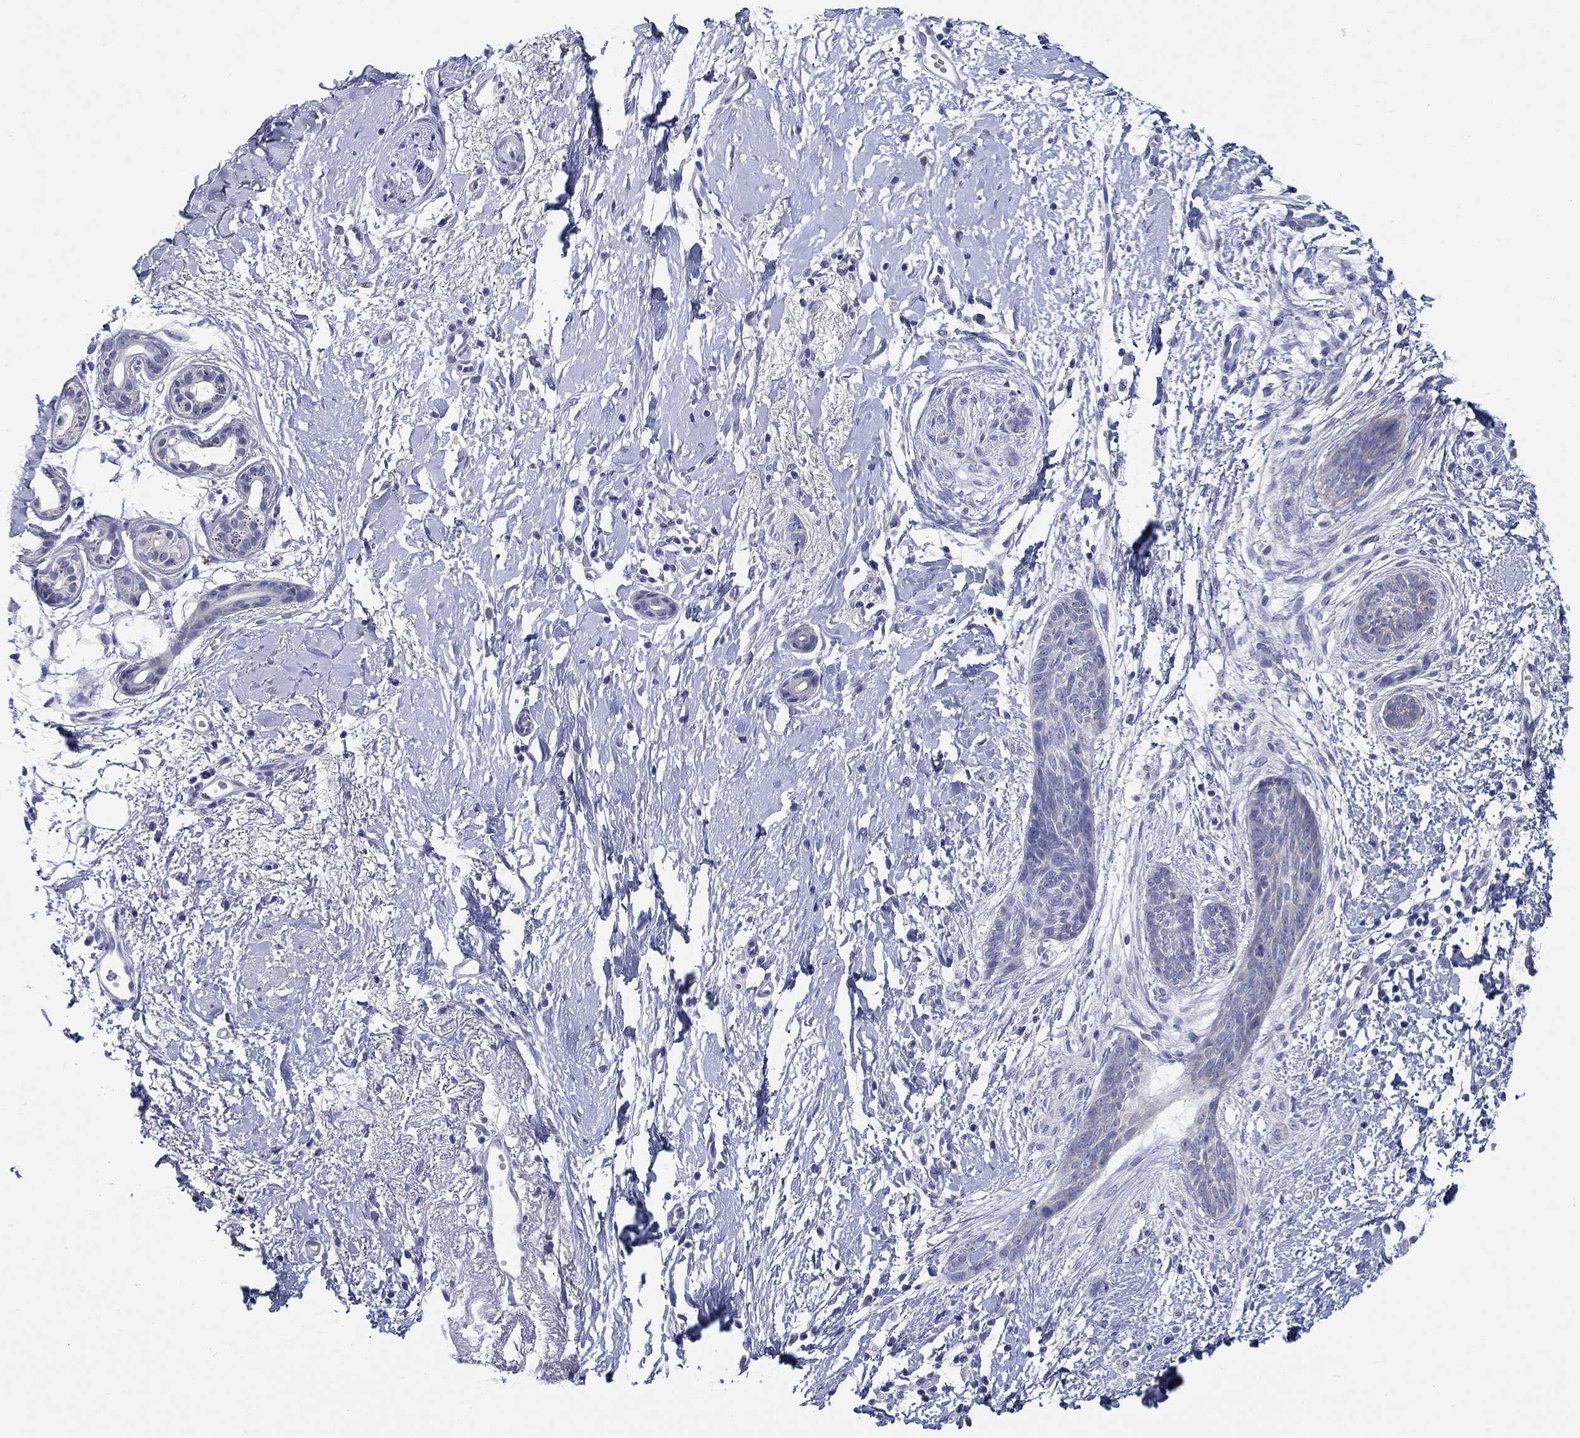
{"staining": {"intensity": "weak", "quantity": "<25%", "location": "cytoplasmic/membranous"}, "tissue": "skin cancer", "cell_type": "Tumor cells", "image_type": "cancer", "snomed": [{"axis": "morphology", "description": "Normal tissue, NOS"}, {"axis": "morphology", "description": "Basal cell carcinoma"}, {"axis": "topography", "description": "Skin"}], "caption": "Tumor cells are negative for brown protein staining in skin cancer. (DAB immunohistochemistry with hematoxylin counter stain).", "gene": "HDC", "patient": {"sex": "male", "age": 84}}